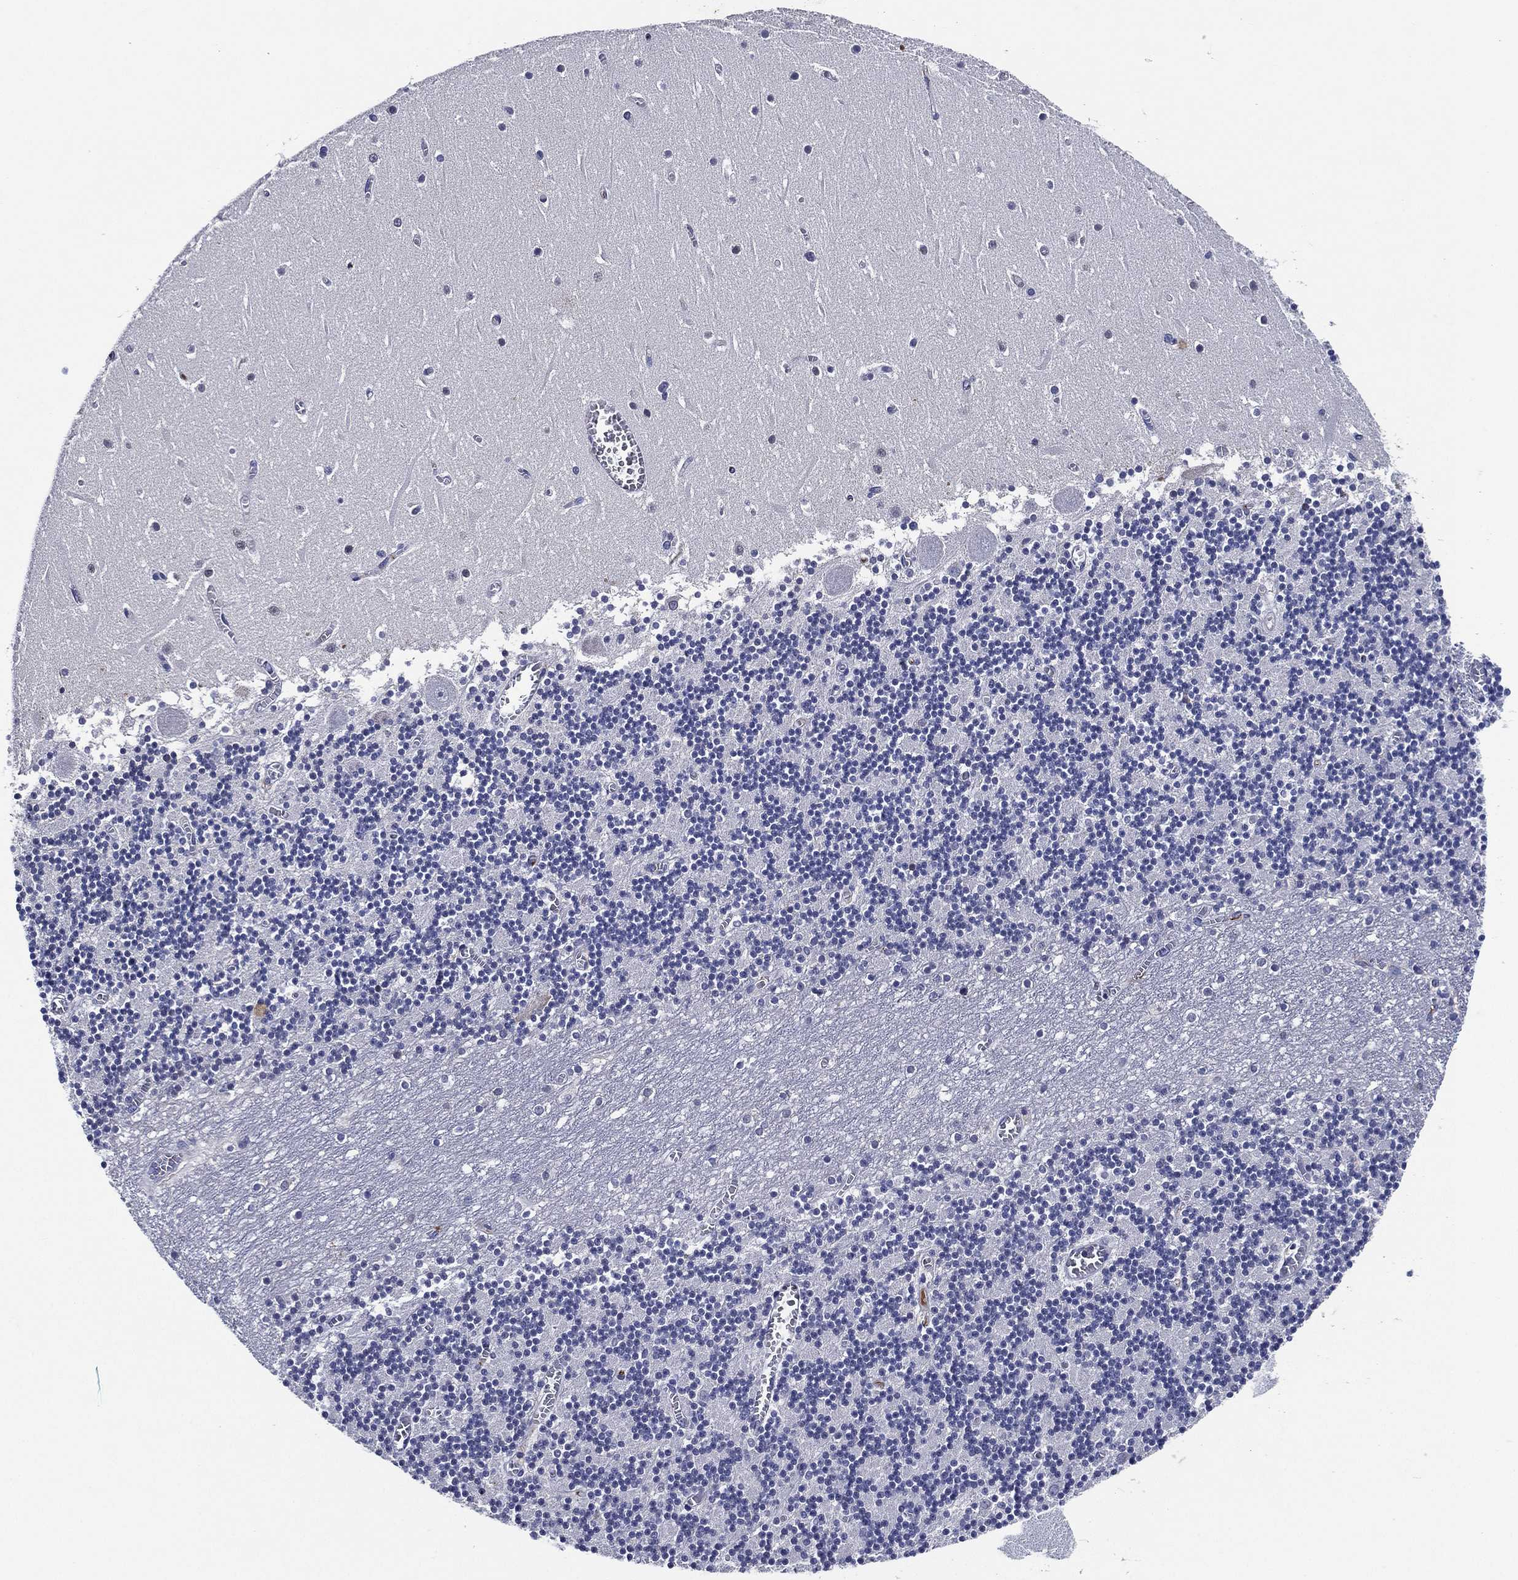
{"staining": {"intensity": "negative", "quantity": "none", "location": "none"}, "tissue": "cerebellum", "cell_type": "Cells in granular layer", "image_type": "normal", "snomed": [{"axis": "morphology", "description": "Normal tissue, NOS"}, {"axis": "topography", "description": "Cerebellum"}], "caption": "Immunohistochemistry image of benign human cerebellum stained for a protein (brown), which reveals no staining in cells in granular layer.", "gene": "TMPRSS11D", "patient": {"sex": "female", "age": 28}}